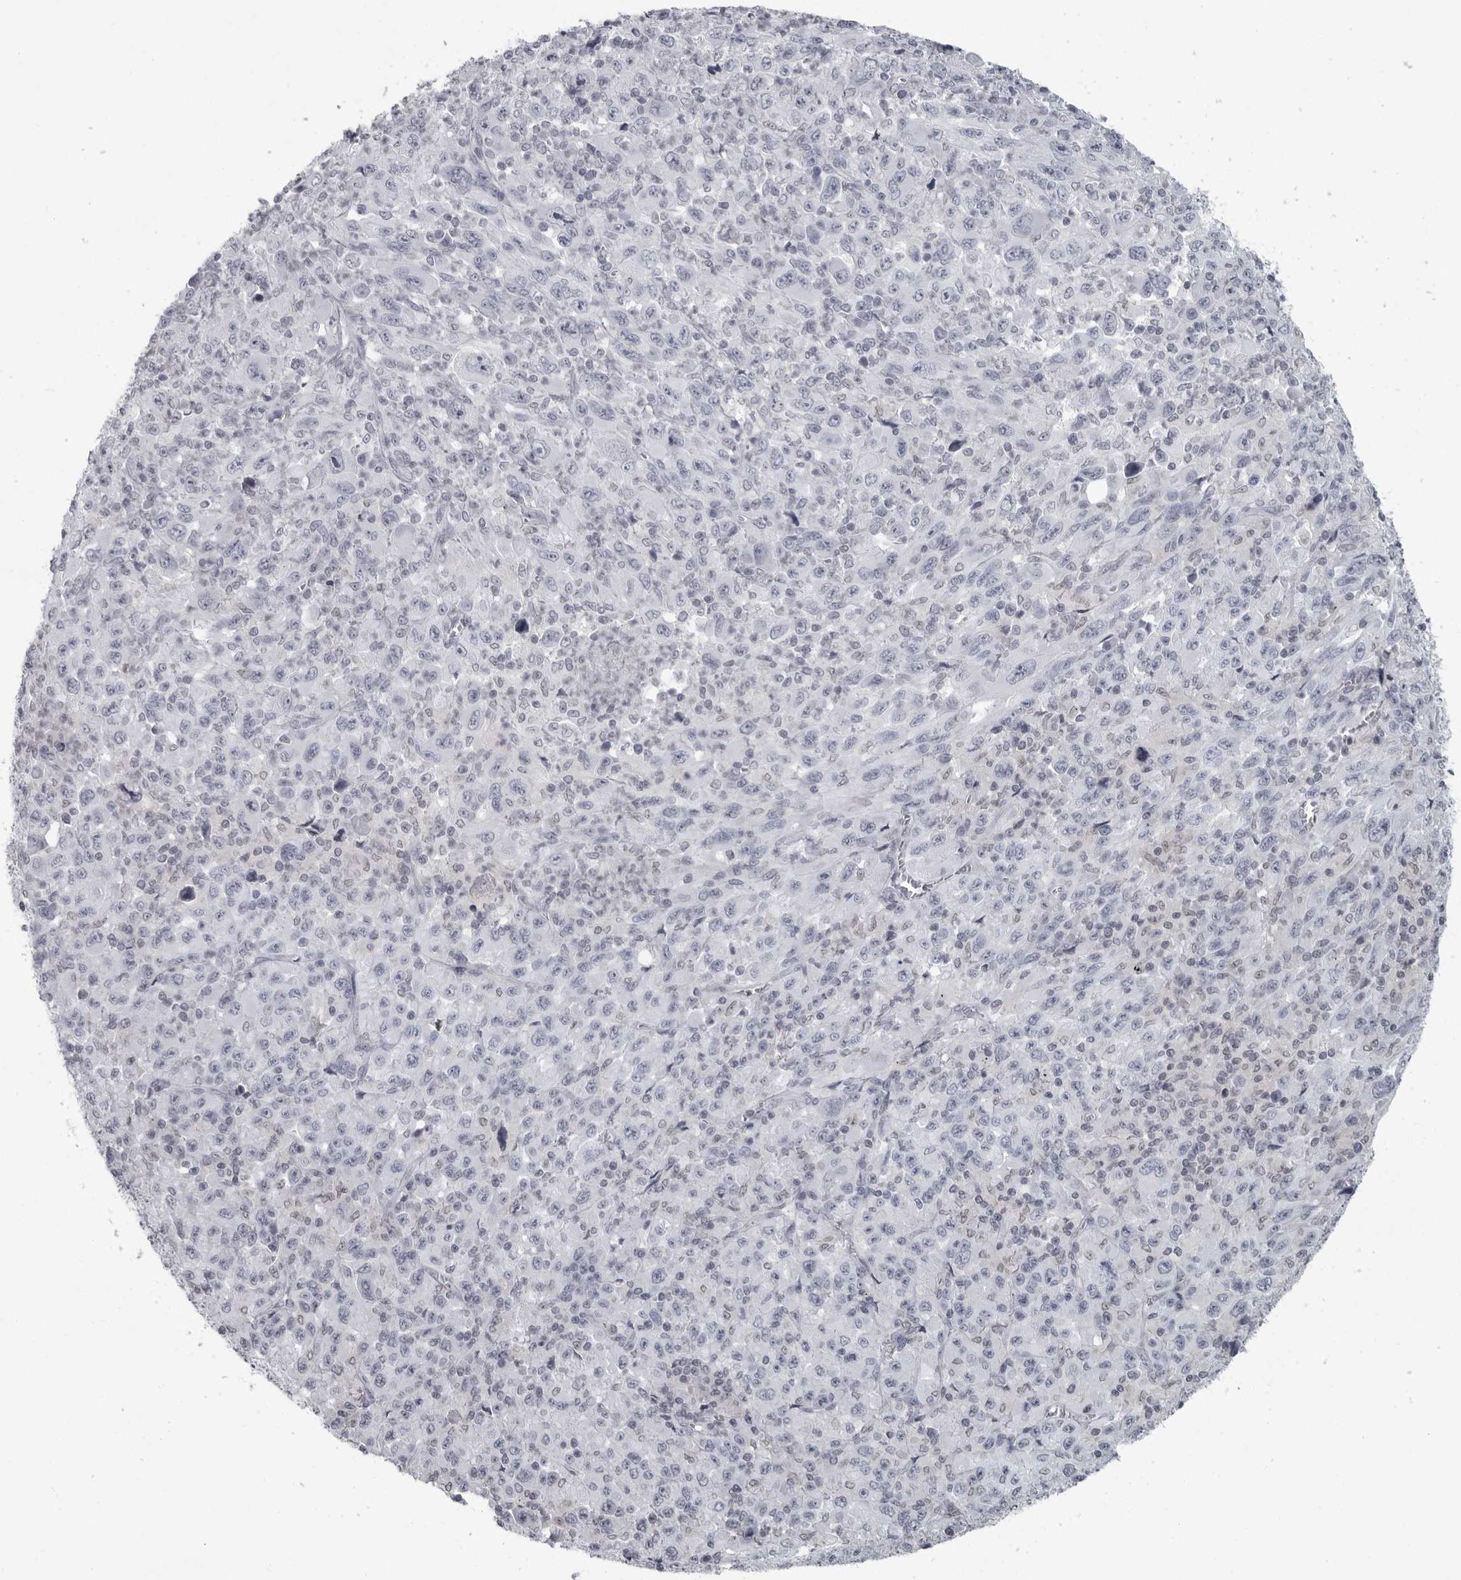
{"staining": {"intensity": "negative", "quantity": "none", "location": "none"}, "tissue": "melanoma", "cell_type": "Tumor cells", "image_type": "cancer", "snomed": [{"axis": "morphology", "description": "Malignant melanoma, Metastatic site"}, {"axis": "topography", "description": "Skin"}], "caption": "There is no significant staining in tumor cells of malignant melanoma (metastatic site). (DAB immunohistochemistry (IHC), high magnification).", "gene": "LZIC", "patient": {"sex": "female", "age": 56}}